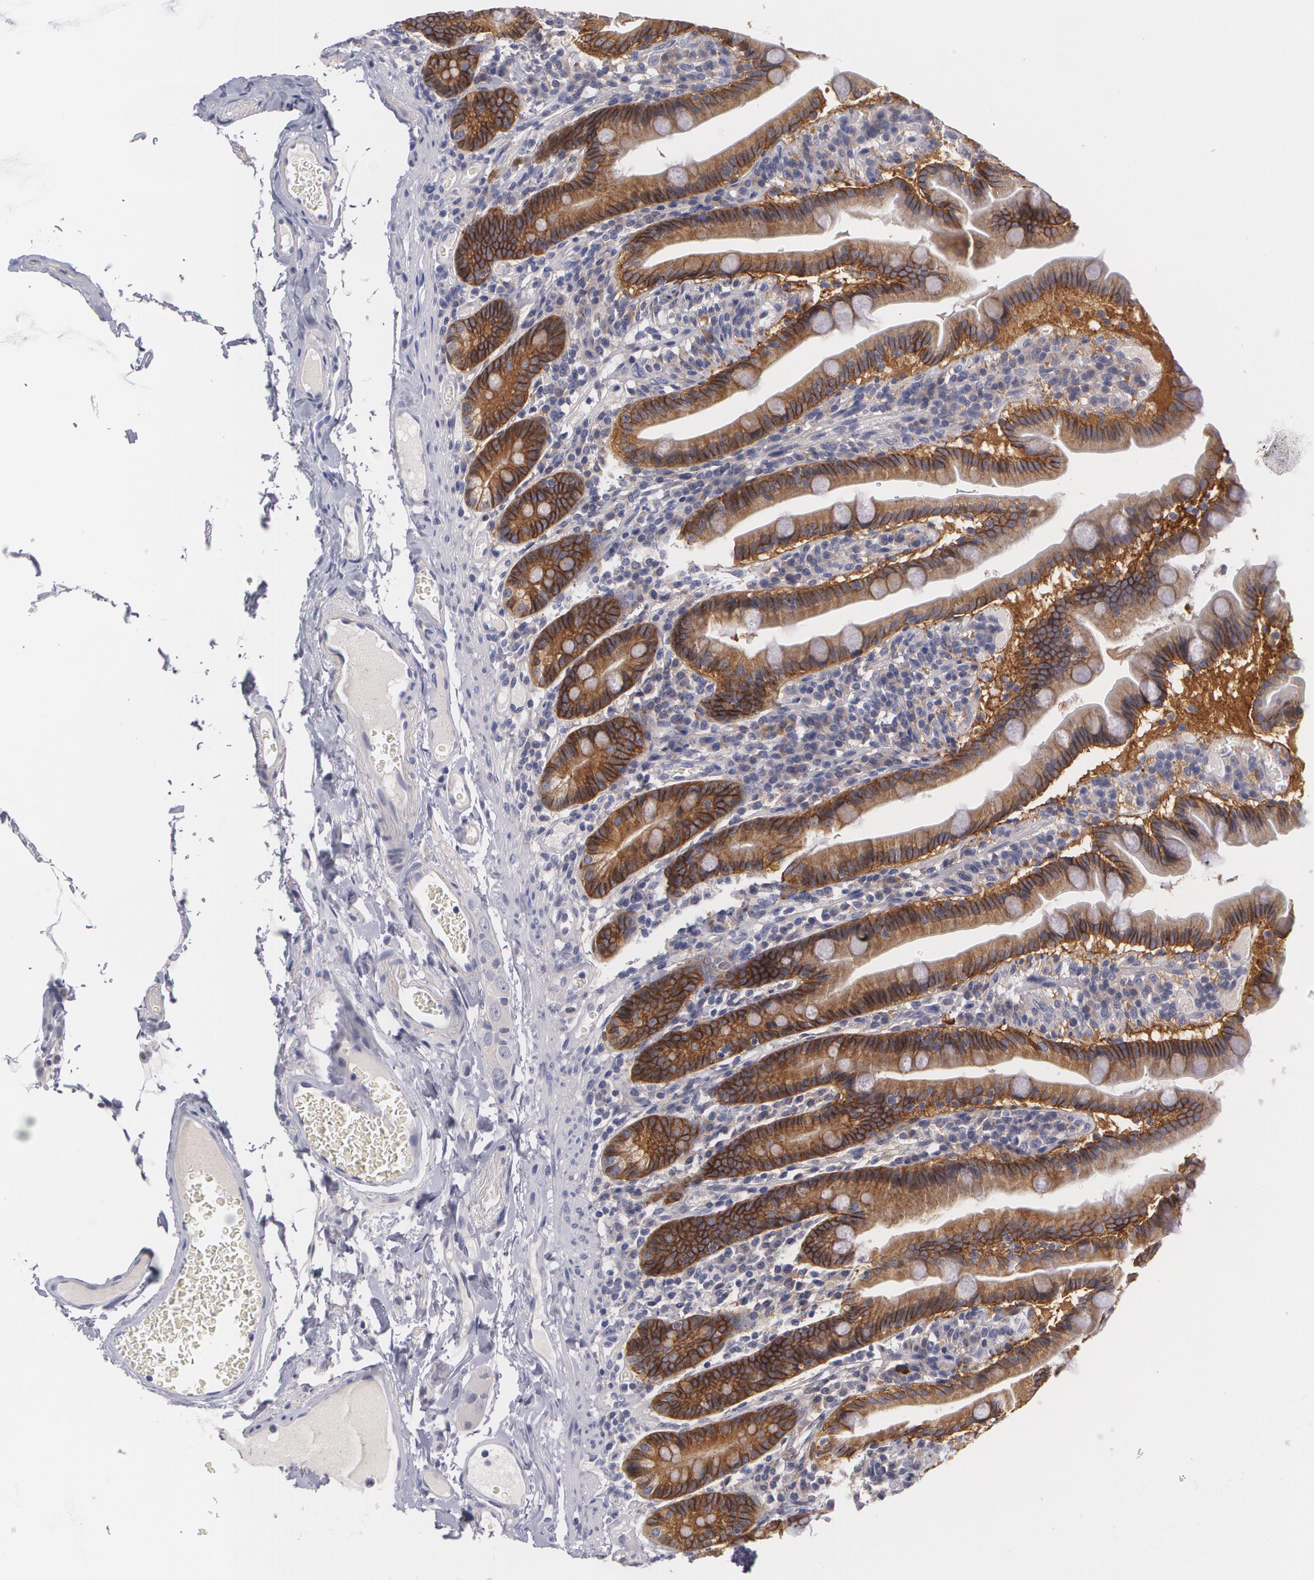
{"staining": {"intensity": "strong", "quantity": ">75%", "location": "cytoplasmic/membranous"}, "tissue": "duodenum", "cell_type": "Glandular cells", "image_type": "normal", "snomed": [{"axis": "morphology", "description": "Normal tissue, NOS"}, {"axis": "topography", "description": "Duodenum"}], "caption": "The histopathology image shows staining of normal duodenum, revealing strong cytoplasmic/membranous protein expression (brown color) within glandular cells.", "gene": "CASK", "patient": {"sex": "female", "age": 75}}